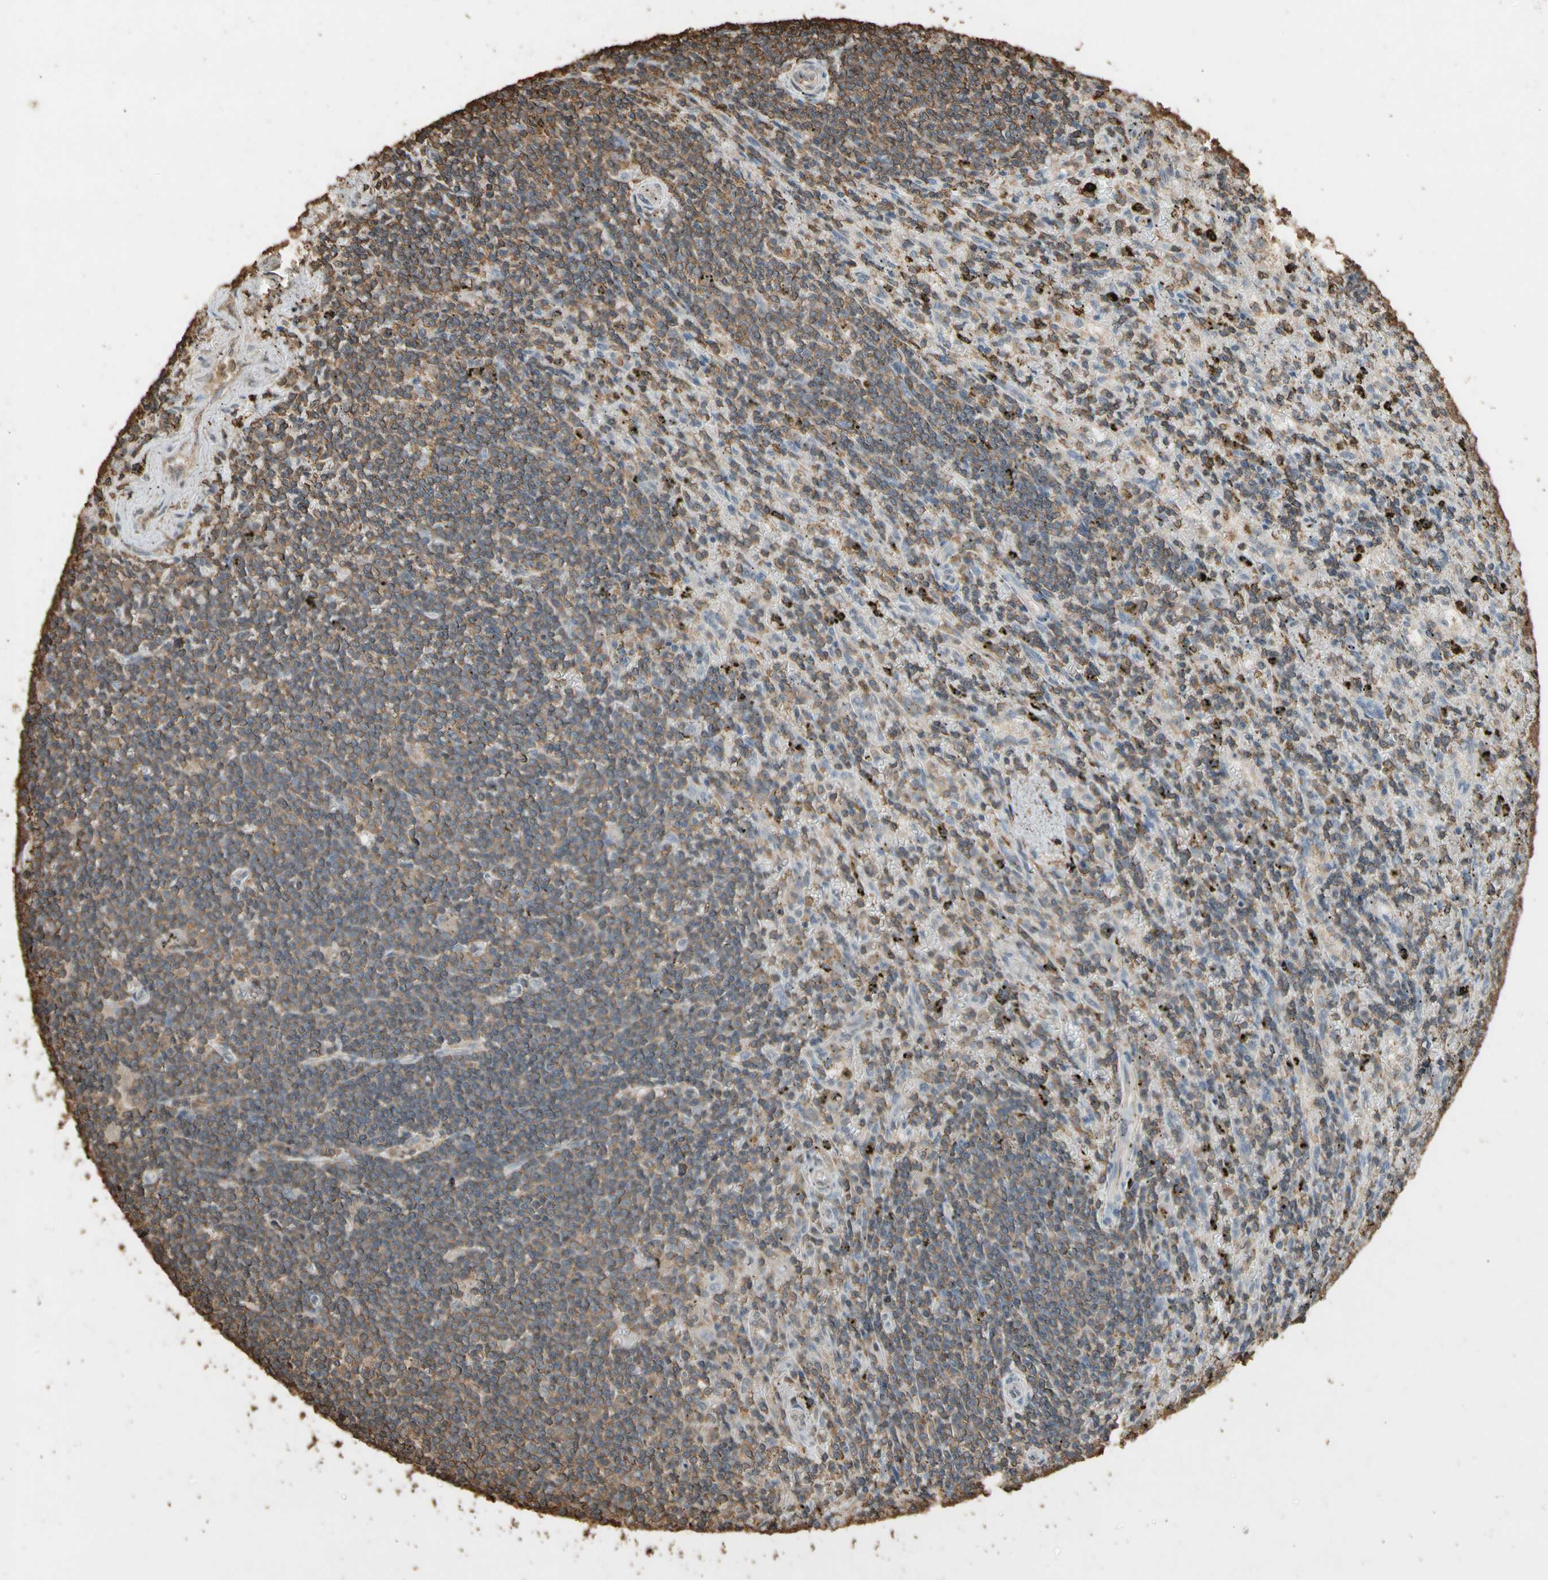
{"staining": {"intensity": "moderate", "quantity": ">75%", "location": "cytoplasmic/membranous"}, "tissue": "lymphoma", "cell_type": "Tumor cells", "image_type": "cancer", "snomed": [{"axis": "morphology", "description": "Malignant lymphoma, non-Hodgkin's type, Low grade"}, {"axis": "topography", "description": "Spleen"}], "caption": "Tumor cells show medium levels of moderate cytoplasmic/membranous staining in approximately >75% of cells in malignant lymphoma, non-Hodgkin's type (low-grade). Ihc stains the protein of interest in brown and the nuclei are stained blue.", "gene": "TNFSF13B", "patient": {"sex": "male", "age": 76}}